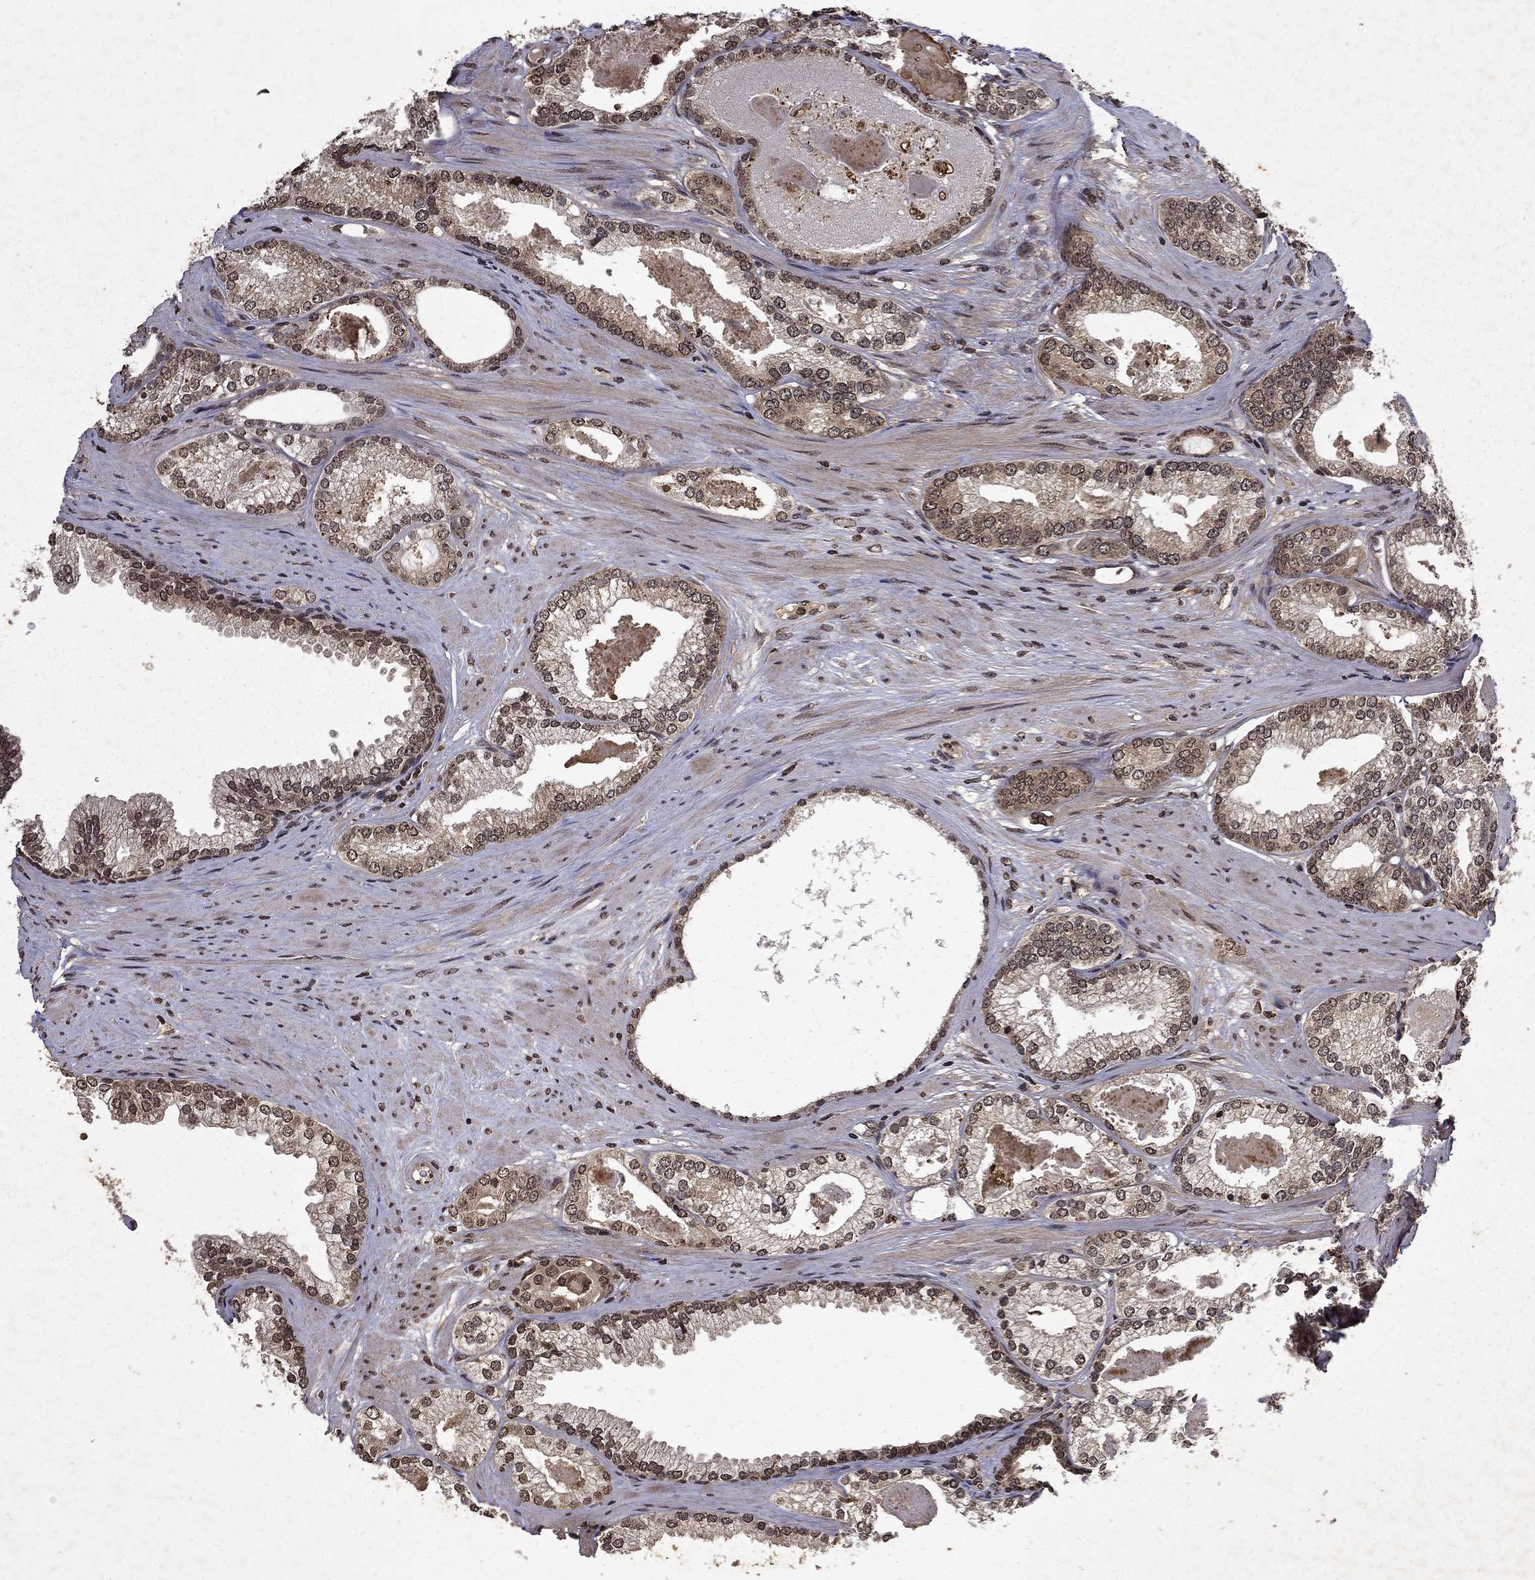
{"staining": {"intensity": "weak", "quantity": ">75%", "location": "cytoplasmic/membranous"}, "tissue": "prostate cancer", "cell_type": "Tumor cells", "image_type": "cancer", "snomed": [{"axis": "morphology", "description": "Adenocarcinoma, High grade"}, {"axis": "topography", "description": "Prostate and seminal vesicle, NOS"}], "caption": "High-power microscopy captured an IHC histopathology image of prostate cancer, revealing weak cytoplasmic/membranous positivity in about >75% of tumor cells.", "gene": "PIN4", "patient": {"sex": "male", "age": 62}}